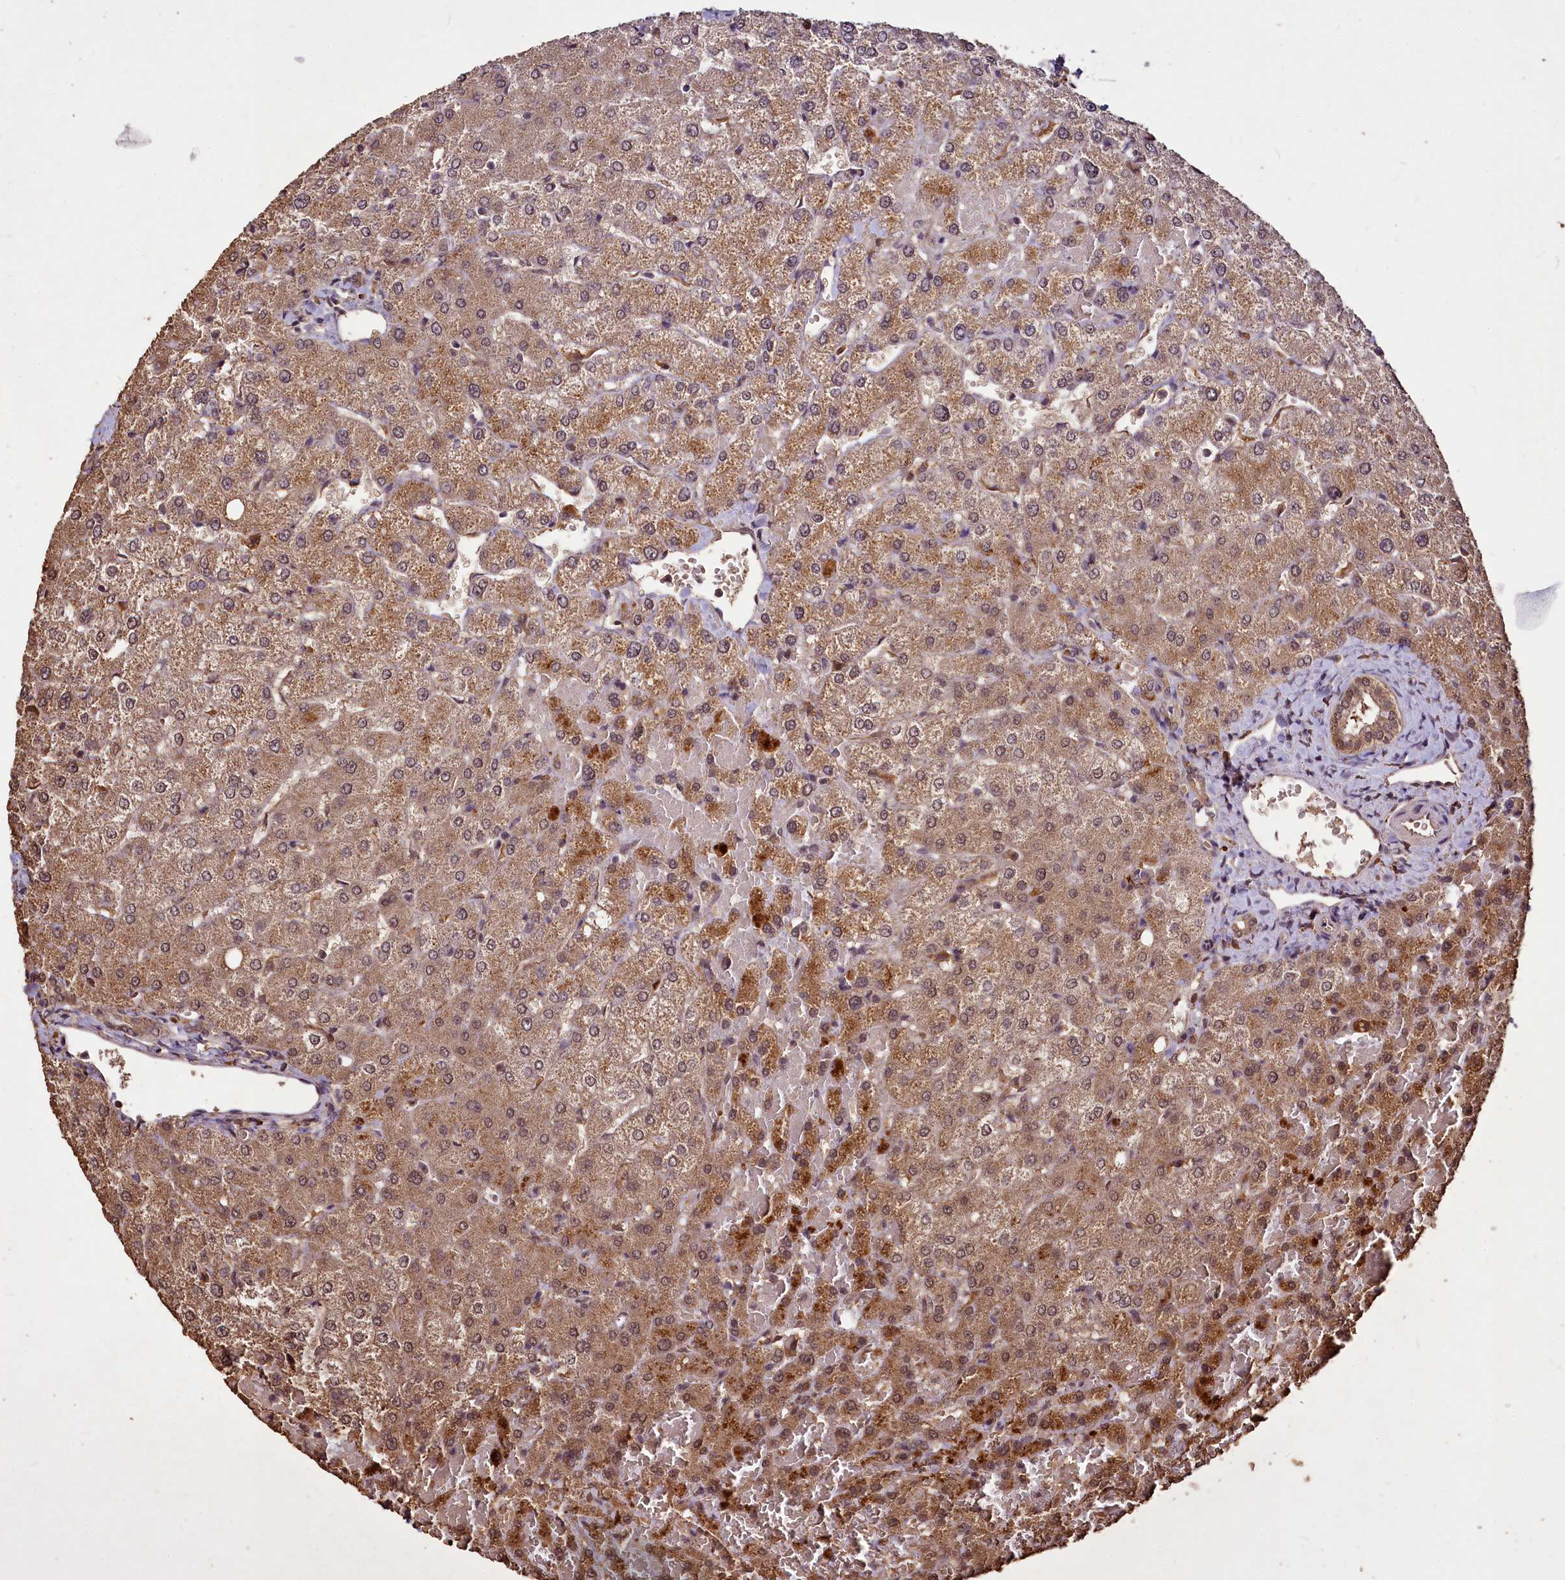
{"staining": {"intensity": "moderate", "quantity": ">75%", "location": "cytoplasmic/membranous"}, "tissue": "liver", "cell_type": "Cholangiocytes", "image_type": "normal", "snomed": [{"axis": "morphology", "description": "Normal tissue, NOS"}, {"axis": "topography", "description": "Liver"}], "caption": "A brown stain labels moderate cytoplasmic/membranous staining of a protein in cholangiocytes of benign liver.", "gene": "VPS51", "patient": {"sex": "female", "age": 54}}